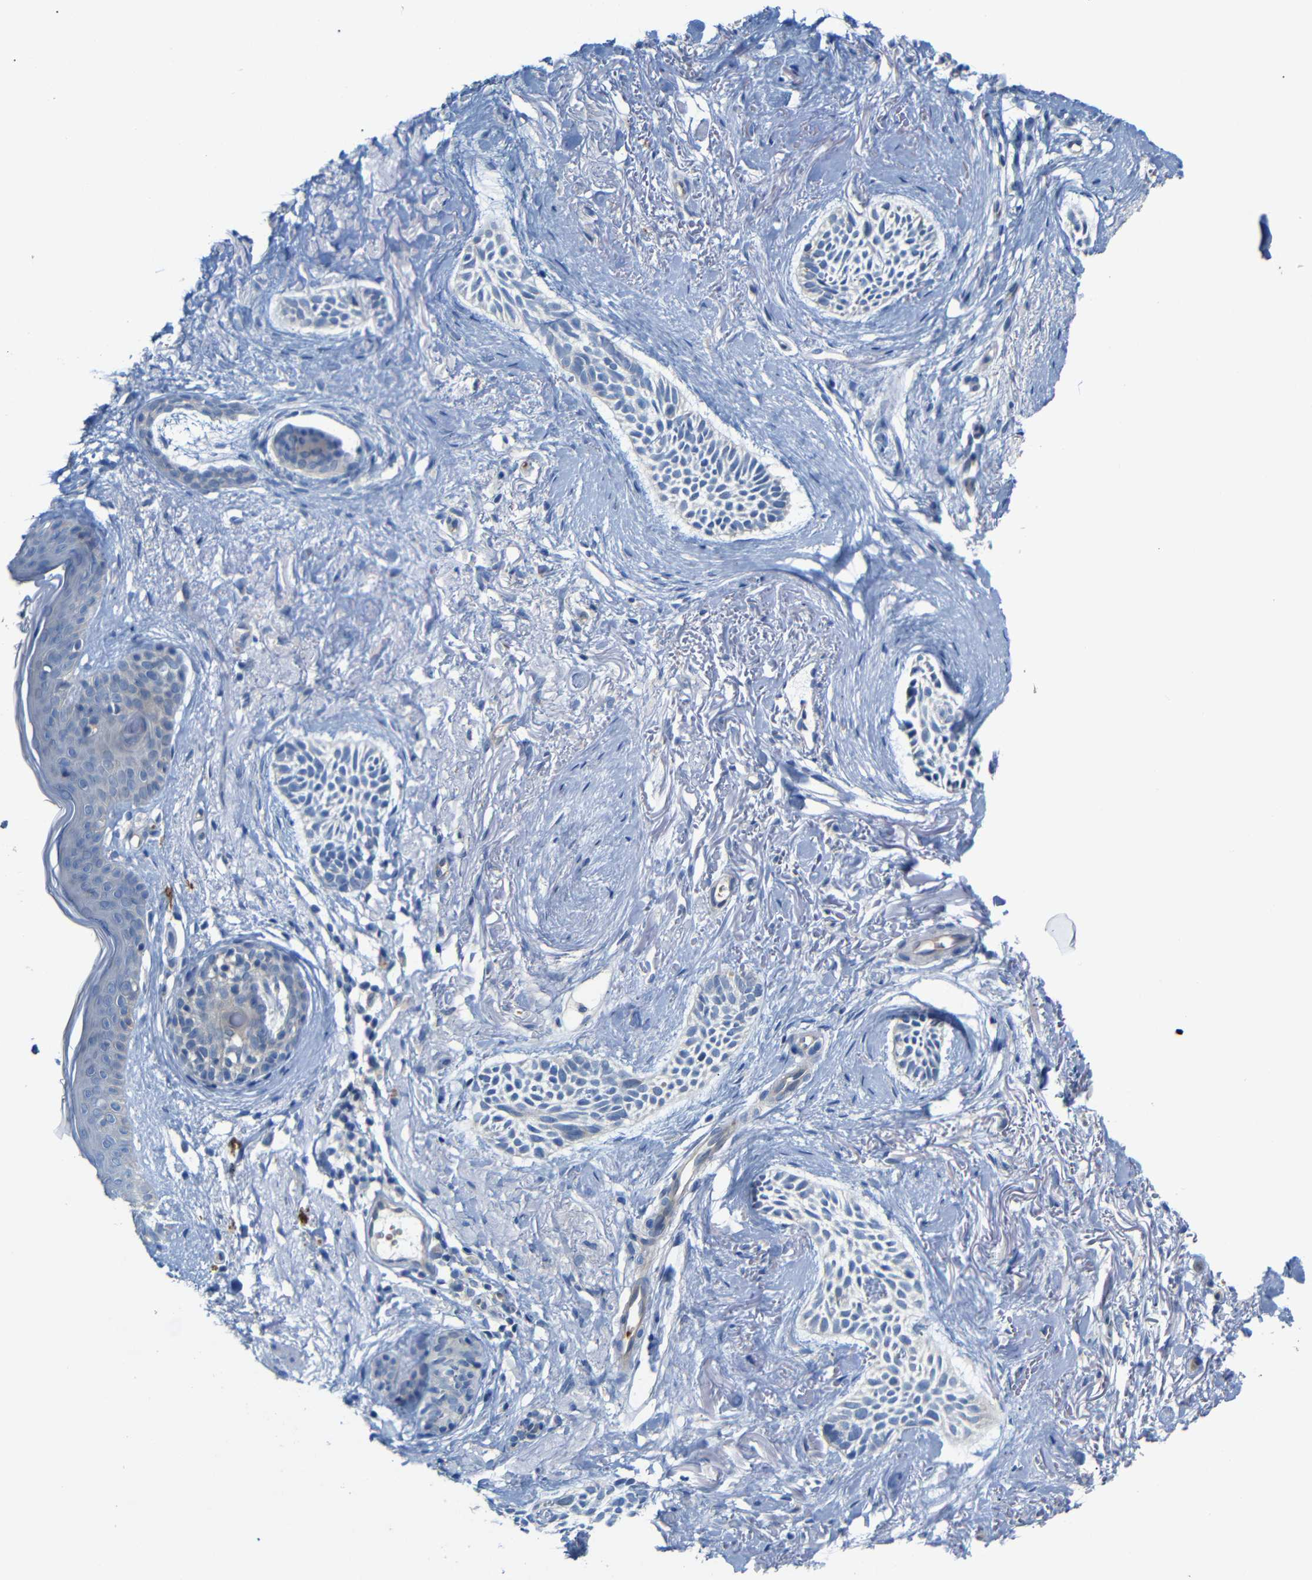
{"staining": {"intensity": "negative", "quantity": "none", "location": "none"}, "tissue": "skin cancer", "cell_type": "Tumor cells", "image_type": "cancer", "snomed": [{"axis": "morphology", "description": "Normal tissue, NOS"}, {"axis": "morphology", "description": "Basal cell carcinoma"}, {"axis": "topography", "description": "Skin"}], "caption": "An image of human skin cancer is negative for staining in tumor cells. The staining was performed using DAB (3,3'-diaminobenzidine) to visualize the protein expression in brown, while the nuclei were stained in blue with hematoxylin (Magnification: 20x).", "gene": "TBC1D32", "patient": {"sex": "female", "age": 84}}